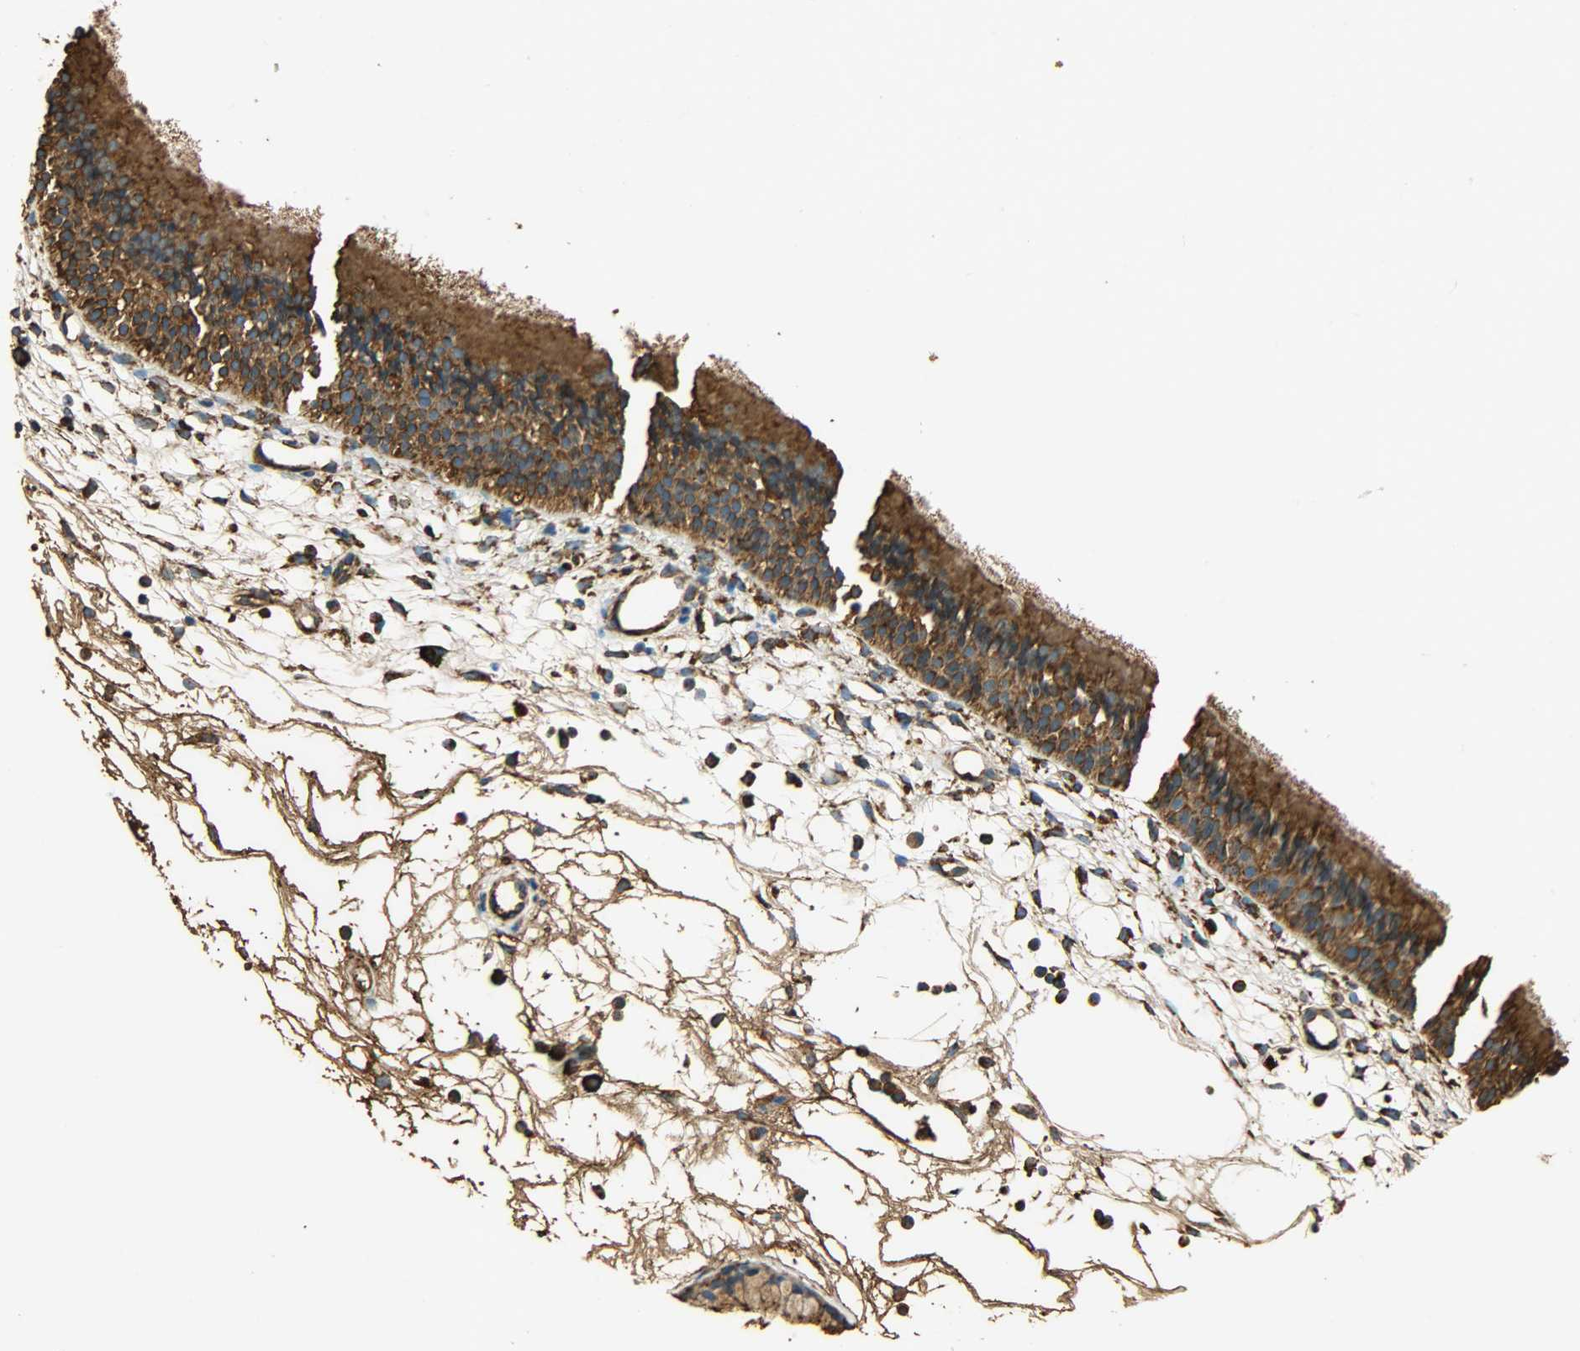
{"staining": {"intensity": "strong", "quantity": ">75%", "location": "cytoplasmic/membranous"}, "tissue": "nasopharynx", "cell_type": "Respiratory epithelial cells", "image_type": "normal", "snomed": [{"axis": "morphology", "description": "Normal tissue, NOS"}, {"axis": "topography", "description": "Nasopharynx"}], "caption": "IHC (DAB (3,3'-diaminobenzidine)) staining of normal human nasopharynx displays strong cytoplasmic/membranous protein positivity in approximately >75% of respiratory epithelial cells.", "gene": "HSP90B1", "patient": {"sex": "female", "age": 54}}